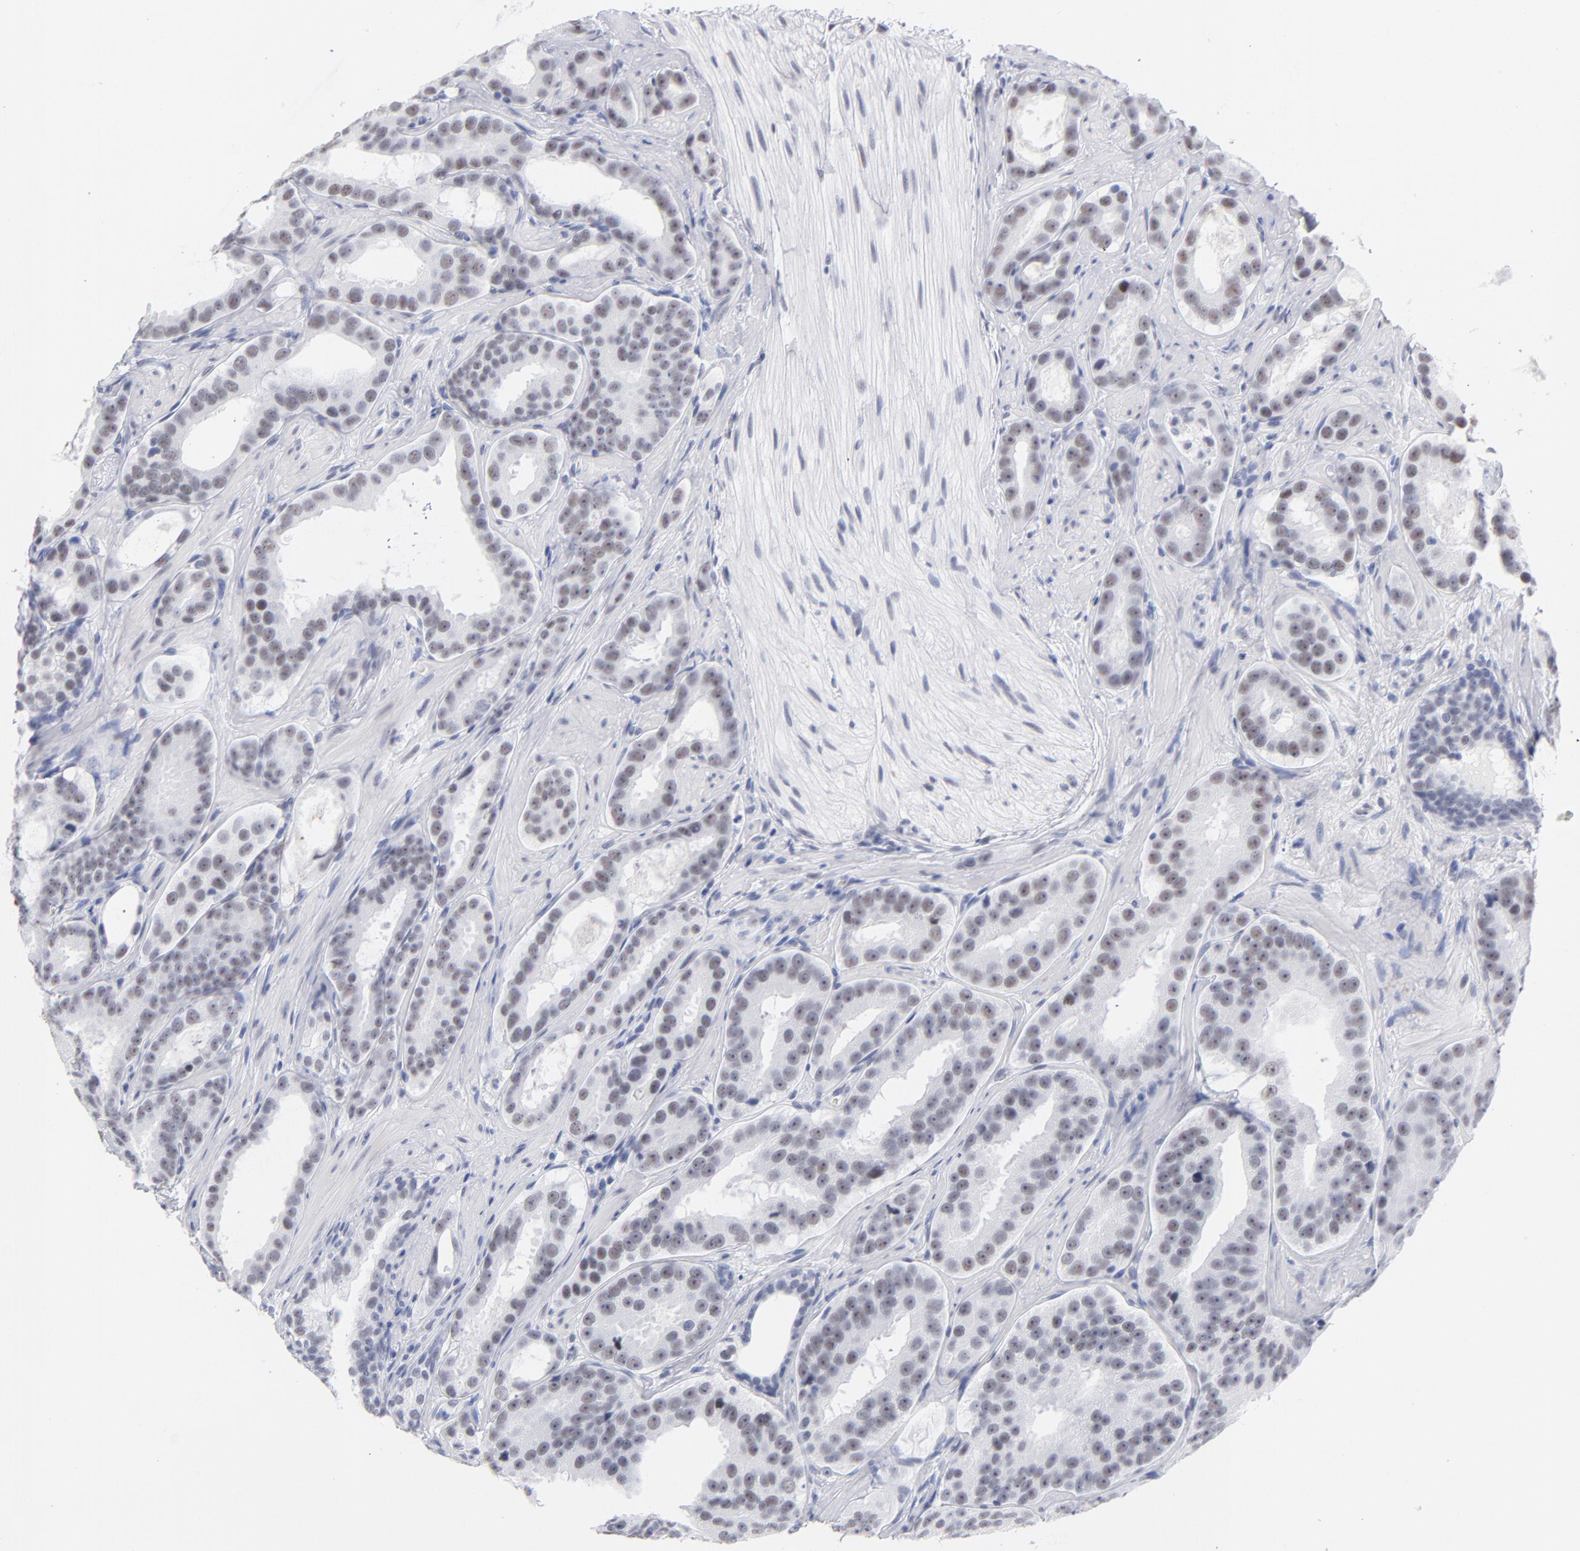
{"staining": {"intensity": "weak", "quantity": "25%-75%", "location": "nuclear"}, "tissue": "prostate cancer", "cell_type": "Tumor cells", "image_type": "cancer", "snomed": [{"axis": "morphology", "description": "Adenocarcinoma, Low grade"}, {"axis": "topography", "description": "Prostate"}], "caption": "Human prostate low-grade adenocarcinoma stained with a brown dye demonstrates weak nuclear positive expression in about 25%-75% of tumor cells.", "gene": "SNRPB", "patient": {"sex": "male", "age": 59}}